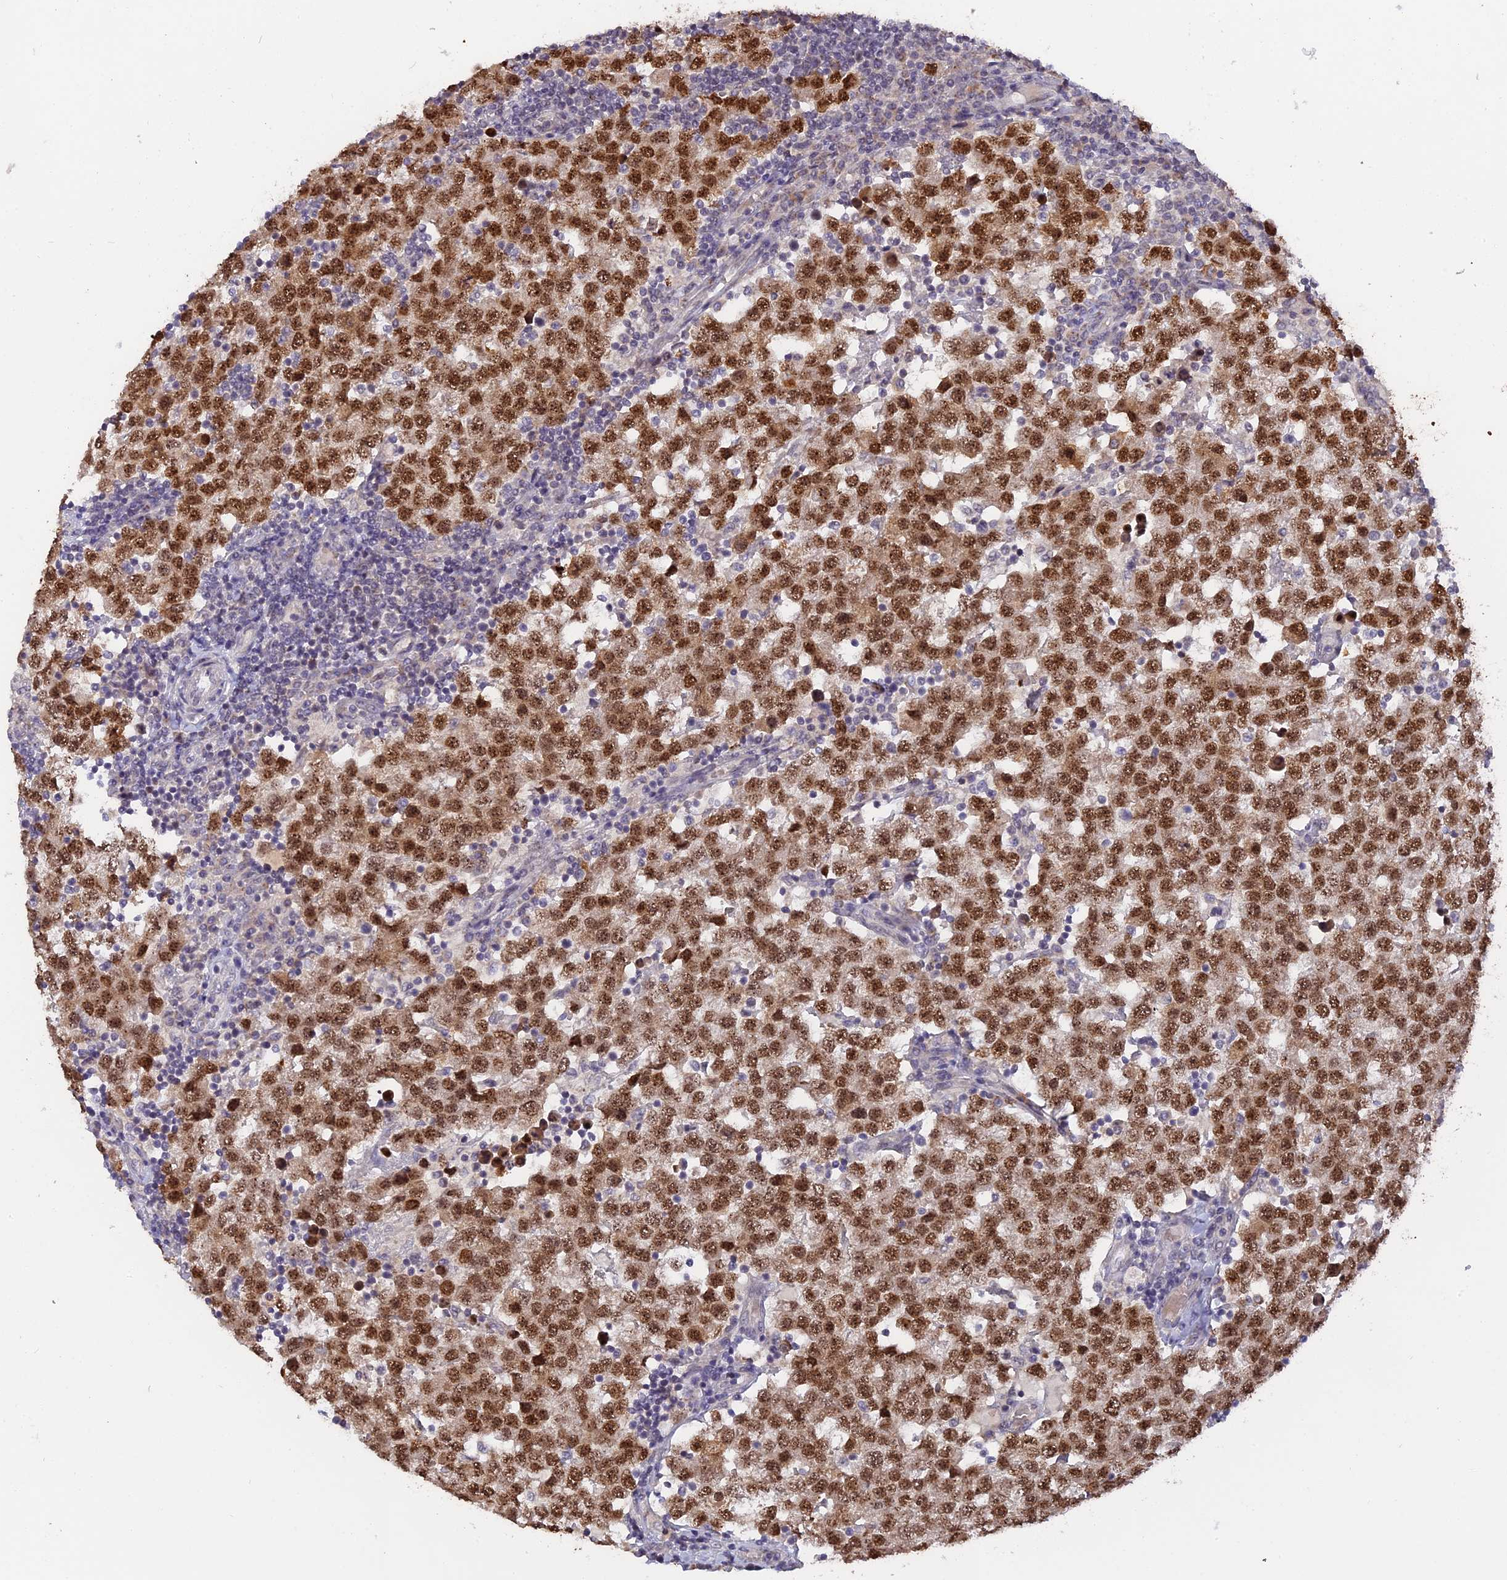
{"staining": {"intensity": "strong", "quantity": ">75%", "location": "nuclear"}, "tissue": "testis cancer", "cell_type": "Tumor cells", "image_type": "cancer", "snomed": [{"axis": "morphology", "description": "Seminoma, NOS"}, {"axis": "topography", "description": "Testis"}], "caption": "A high amount of strong nuclear expression is identified in approximately >75% of tumor cells in testis seminoma tissue. (brown staining indicates protein expression, while blue staining denotes nuclei).", "gene": "NR1H3", "patient": {"sex": "male", "age": 34}}